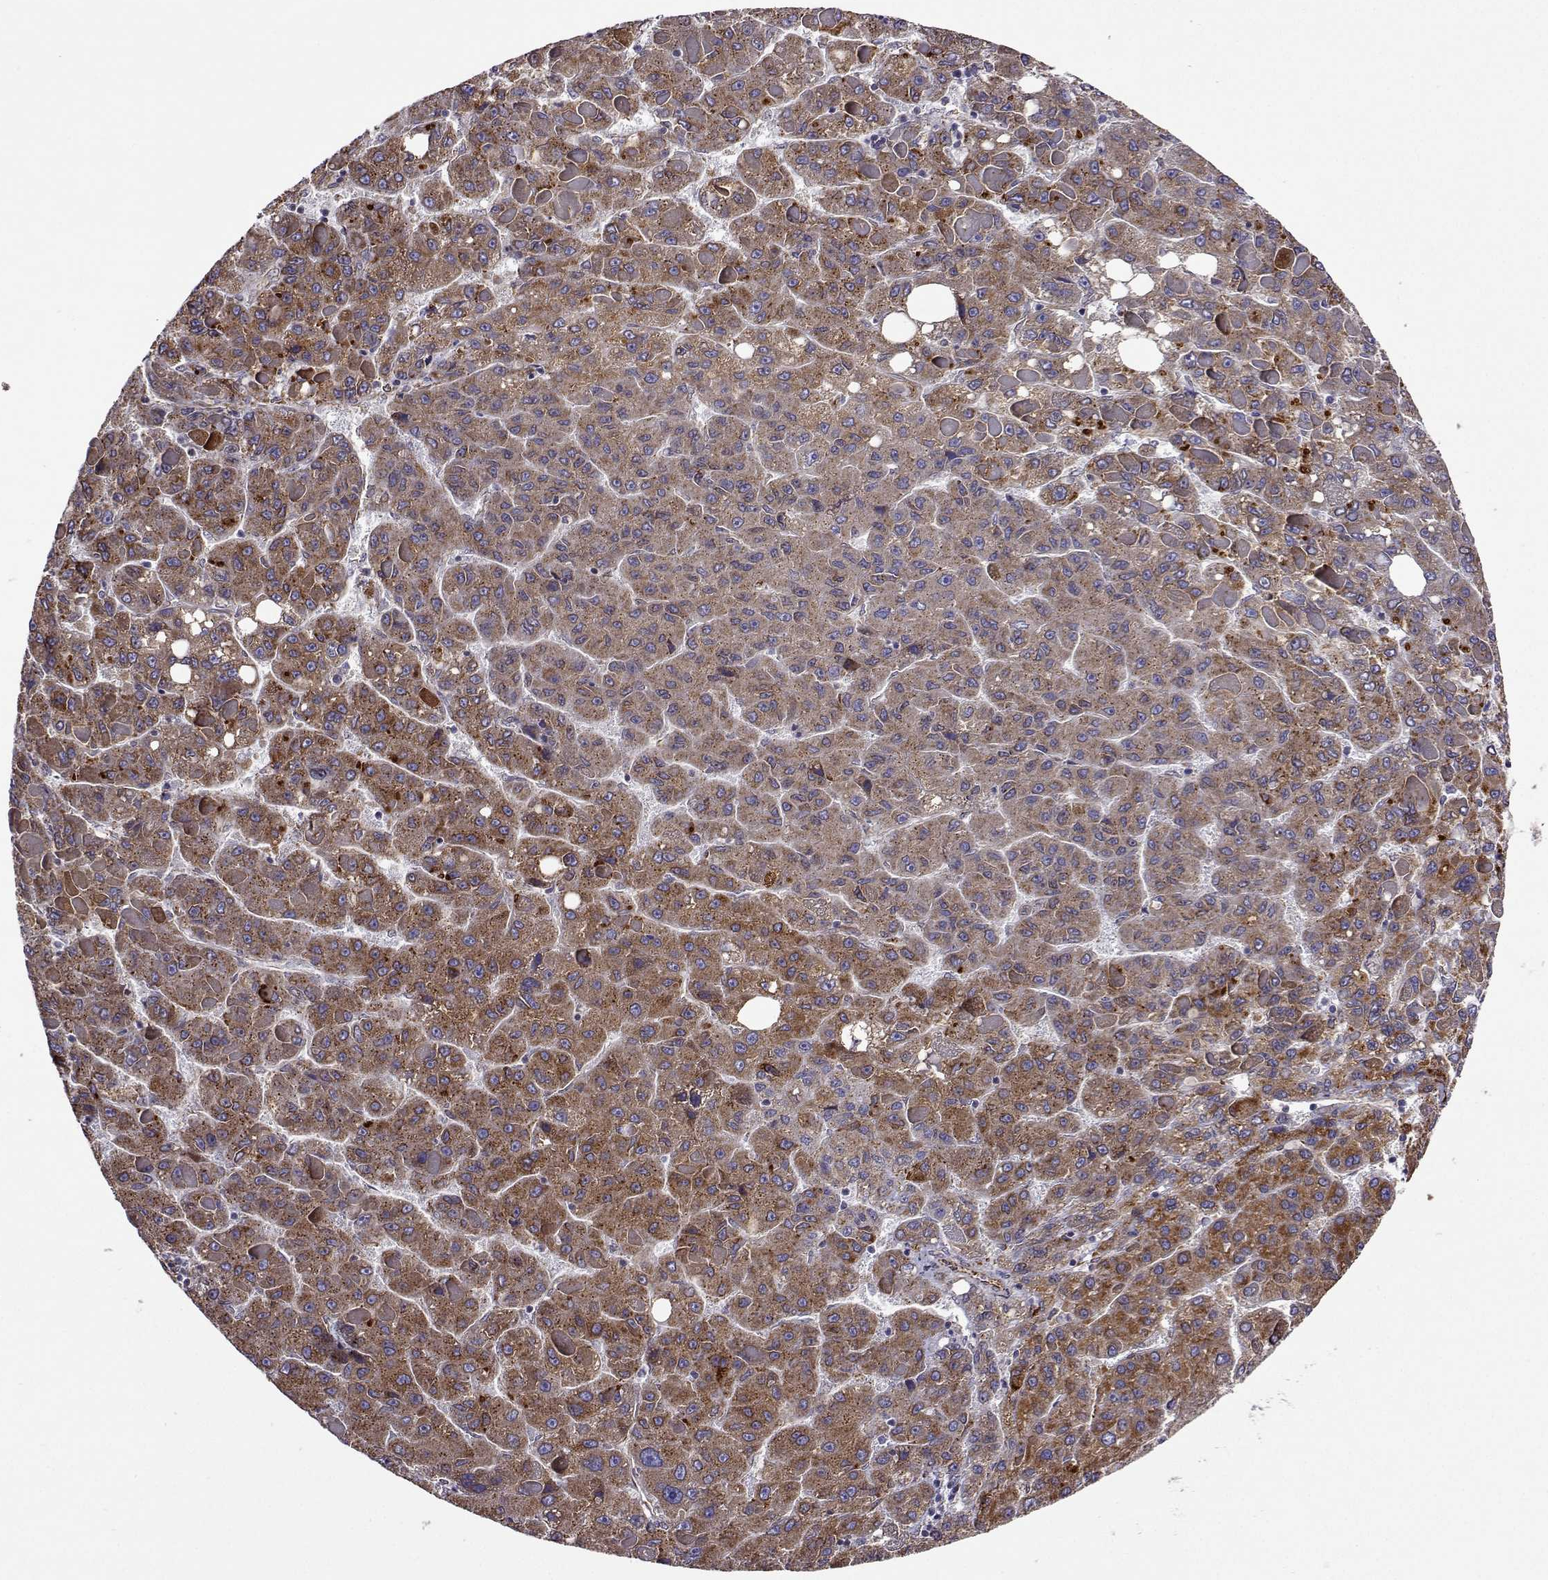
{"staining": {"intensity": "moderate", "quantity": ">75%", "location": "cytoplasmic/membranous"}, "tissue": "liver cancer", "cell_type": "Tumor cells", "image_type": "cancer", "snomed": [{"axis": "morphology", "description": "Carcinoma, Hepatocellular, NOS"}, {"axis": "topography", "description": "Liver"}], "caption": "A brown stain highlights moderate cytoplasmic/membranous positivity of a protein in hepatocellular carcinoma (liver) tumor cells.", "gene": "PGRMC2", "patient": {"sex": "female", "age": 82}}